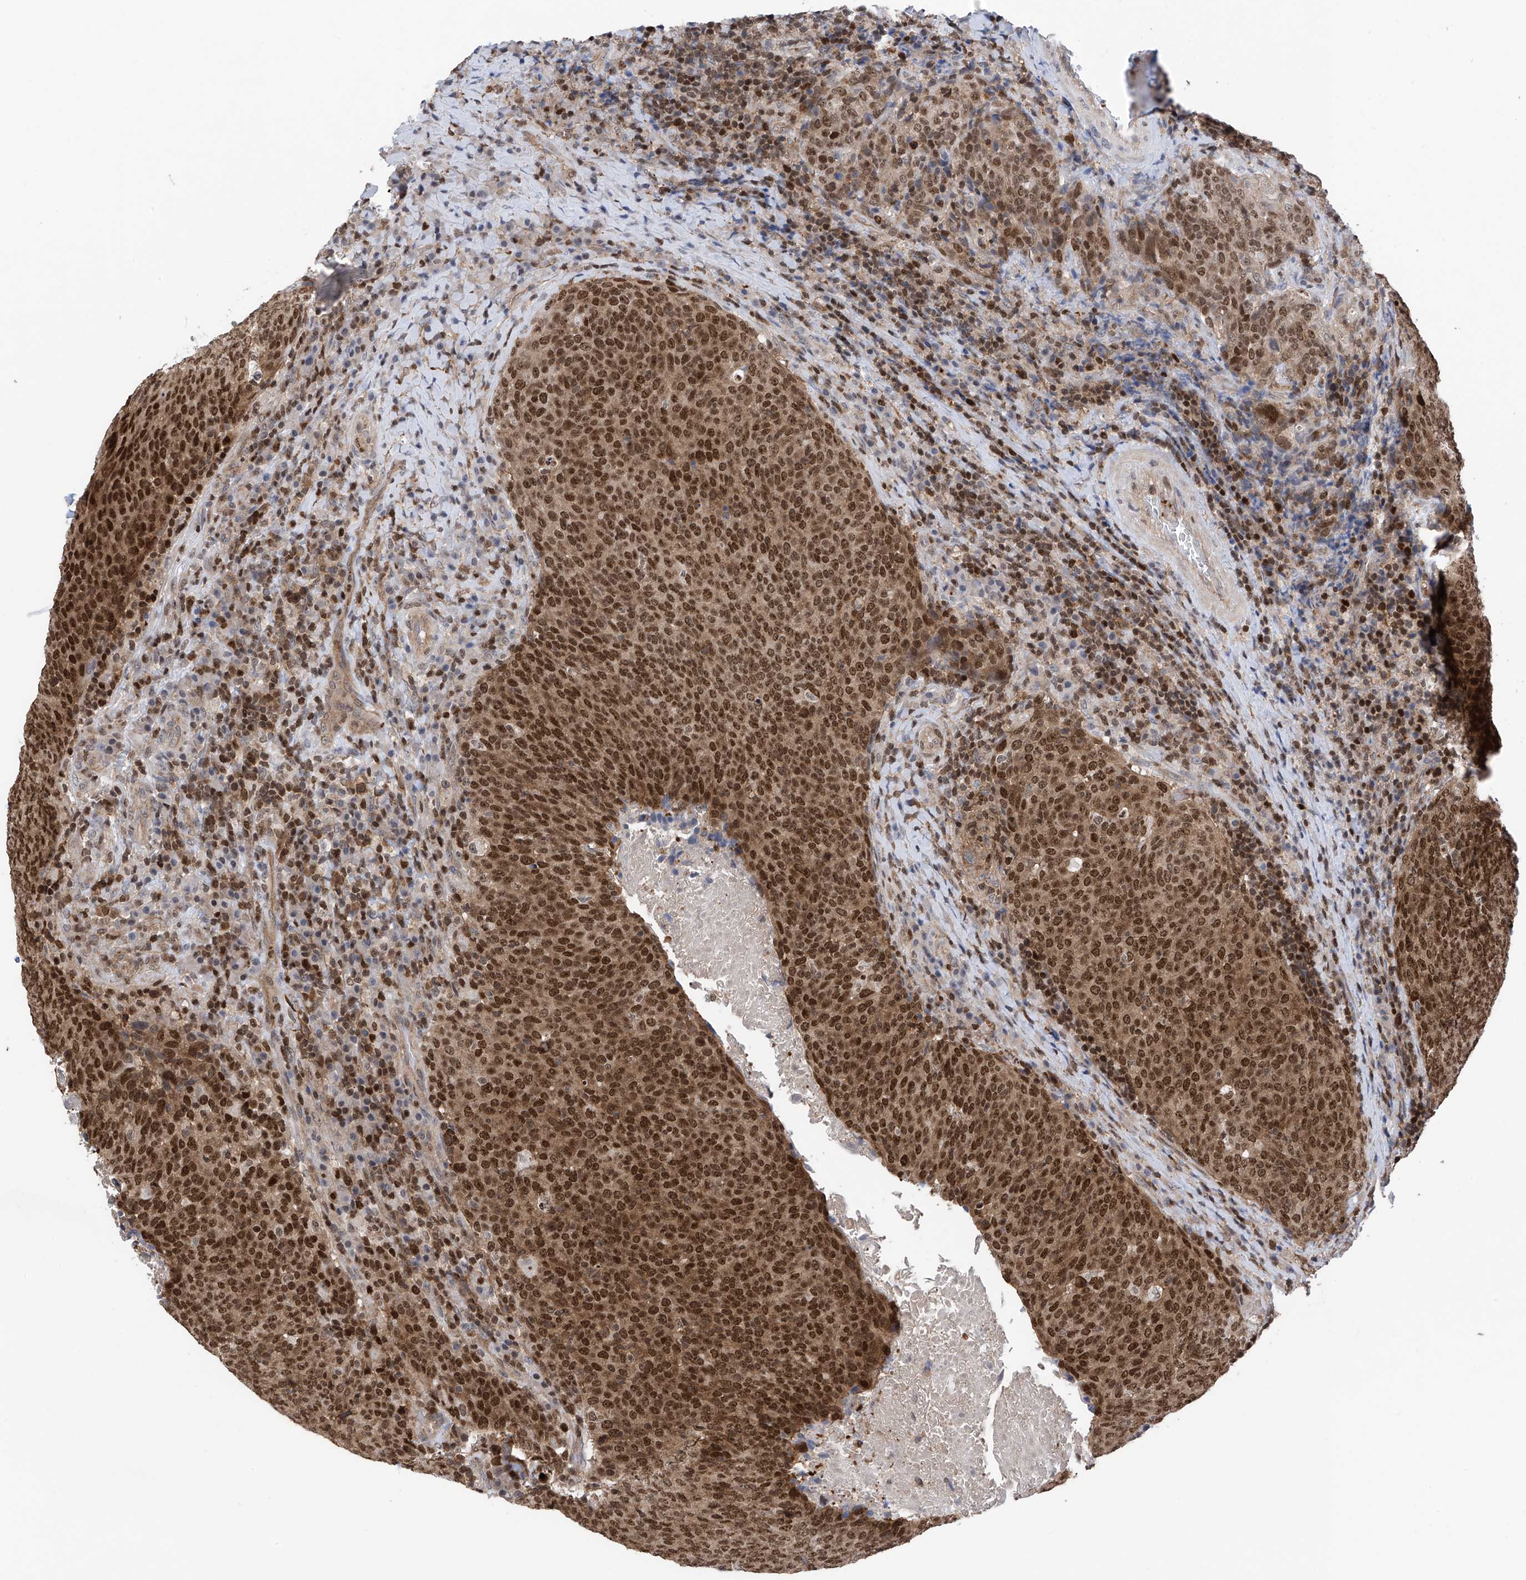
{"staining": {"intensity": "strong", "quantity": ">75%", "location": "nuclear"}, "tissue": "head and neck cancer", "cell_type": "Tumor cells", "image_type": "cancer", "snomed": [{"axis": "morphology", "description": "Squamous cell carcinoma, NOS"}, {"axis": "morphology", "description": "Squamous cell carcinoma, metastatic, NOS"}, {"axis": "topography", "description": "Lymph node"}, {"axis": "topography", "description": "Head-Neck"}], "caption": "IHC of human metastatic squamous cell carcinoma (head and neck) displays high levels of strong nuclear positivity in about >75% of tumor cells.", "gene": "DNAJC9", "patient": {"sex": "male", "age": 62}}